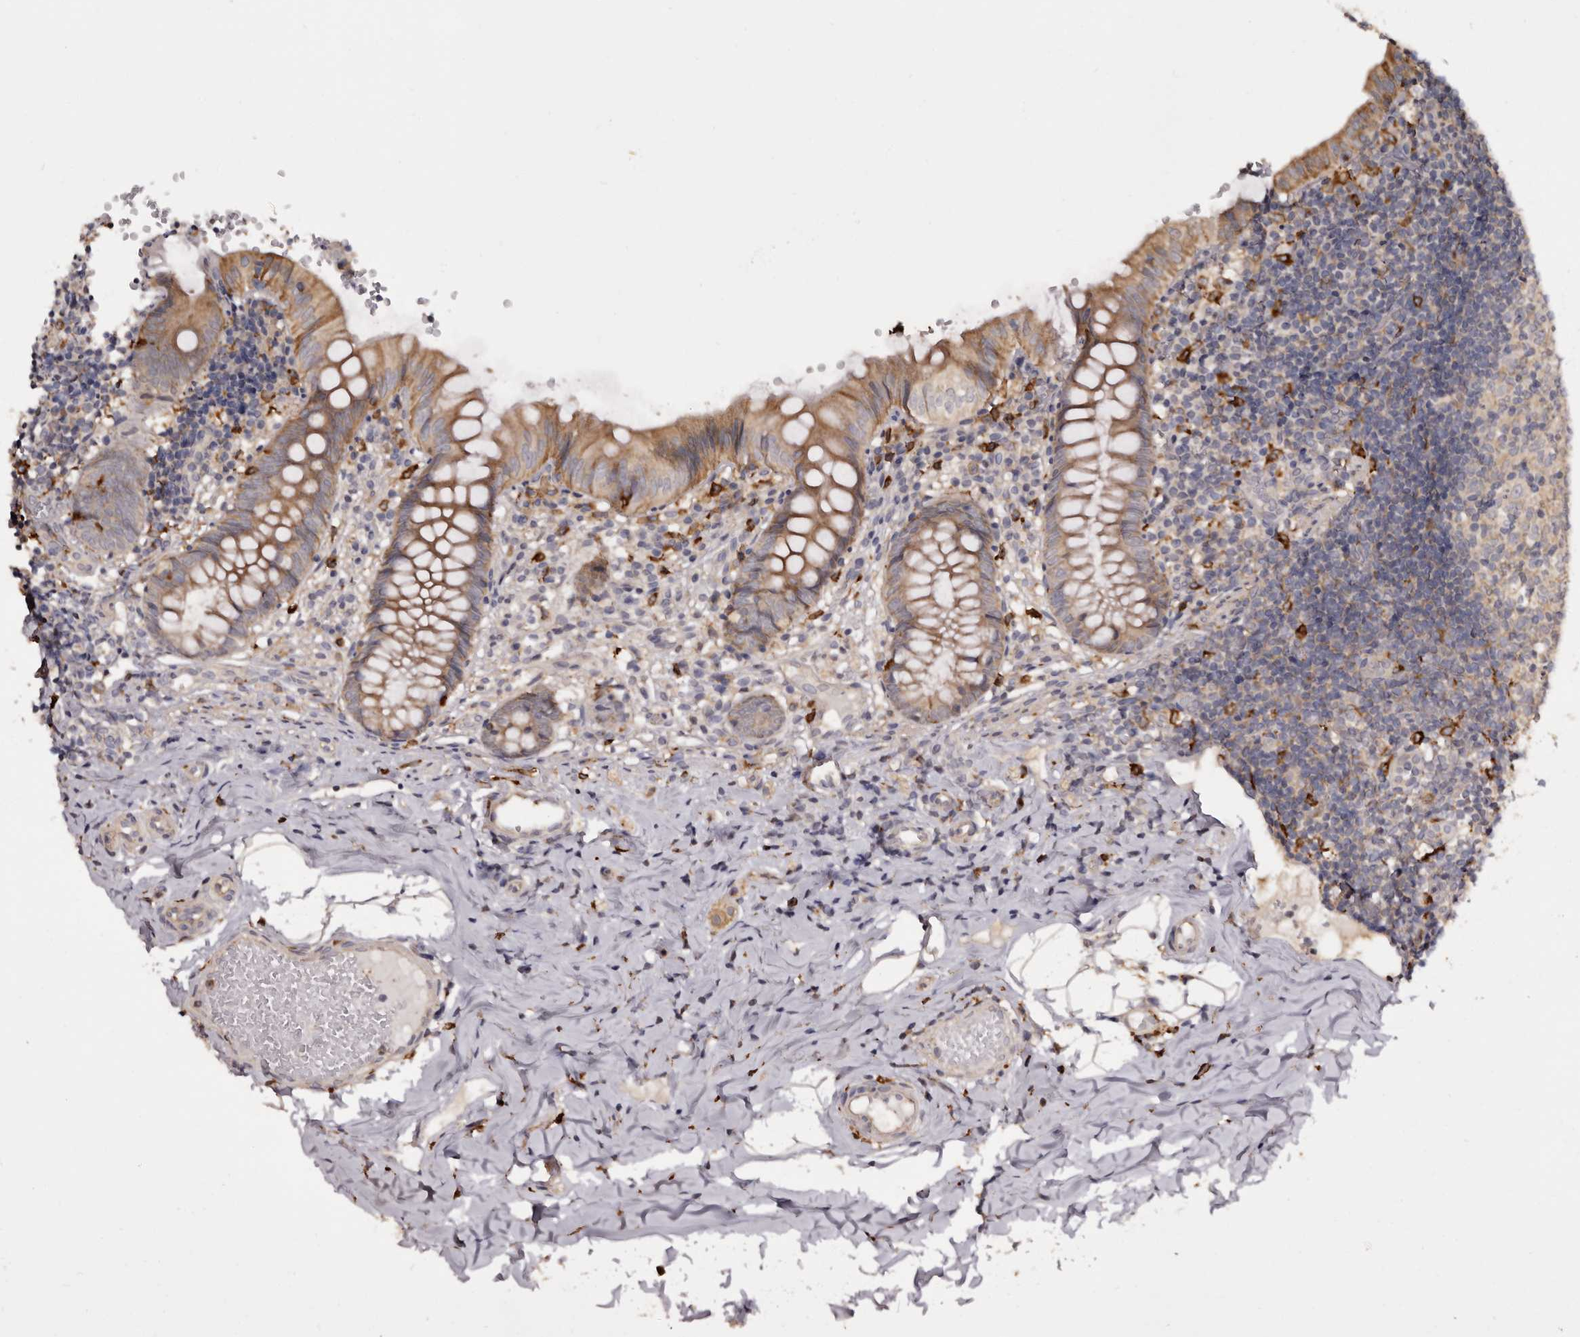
{"staining": {"intensity": "moderate", "quantity": ">75%", "location": "cytoplasmic/membranous"}, "tissue": "appendix", "cell_type": "Glandular cells", "image_type": "normal", "snomed": [{"axis": "morphology", "description": "Normal tissue, NOS"}, {"axis": "topography", "description": "Appendix"}], "caption": "Immunohistochemistry (IHC) (DAB) staining of normal human appendix reveals moderate cytoplasmic/membranous protein expression in approximately >75% of glandular cells. (brown staining indicates protein expression, while blue staining denotes nuclei).", "gene": "TNNI1", "patient": {"sex": "male", "age": 8}}